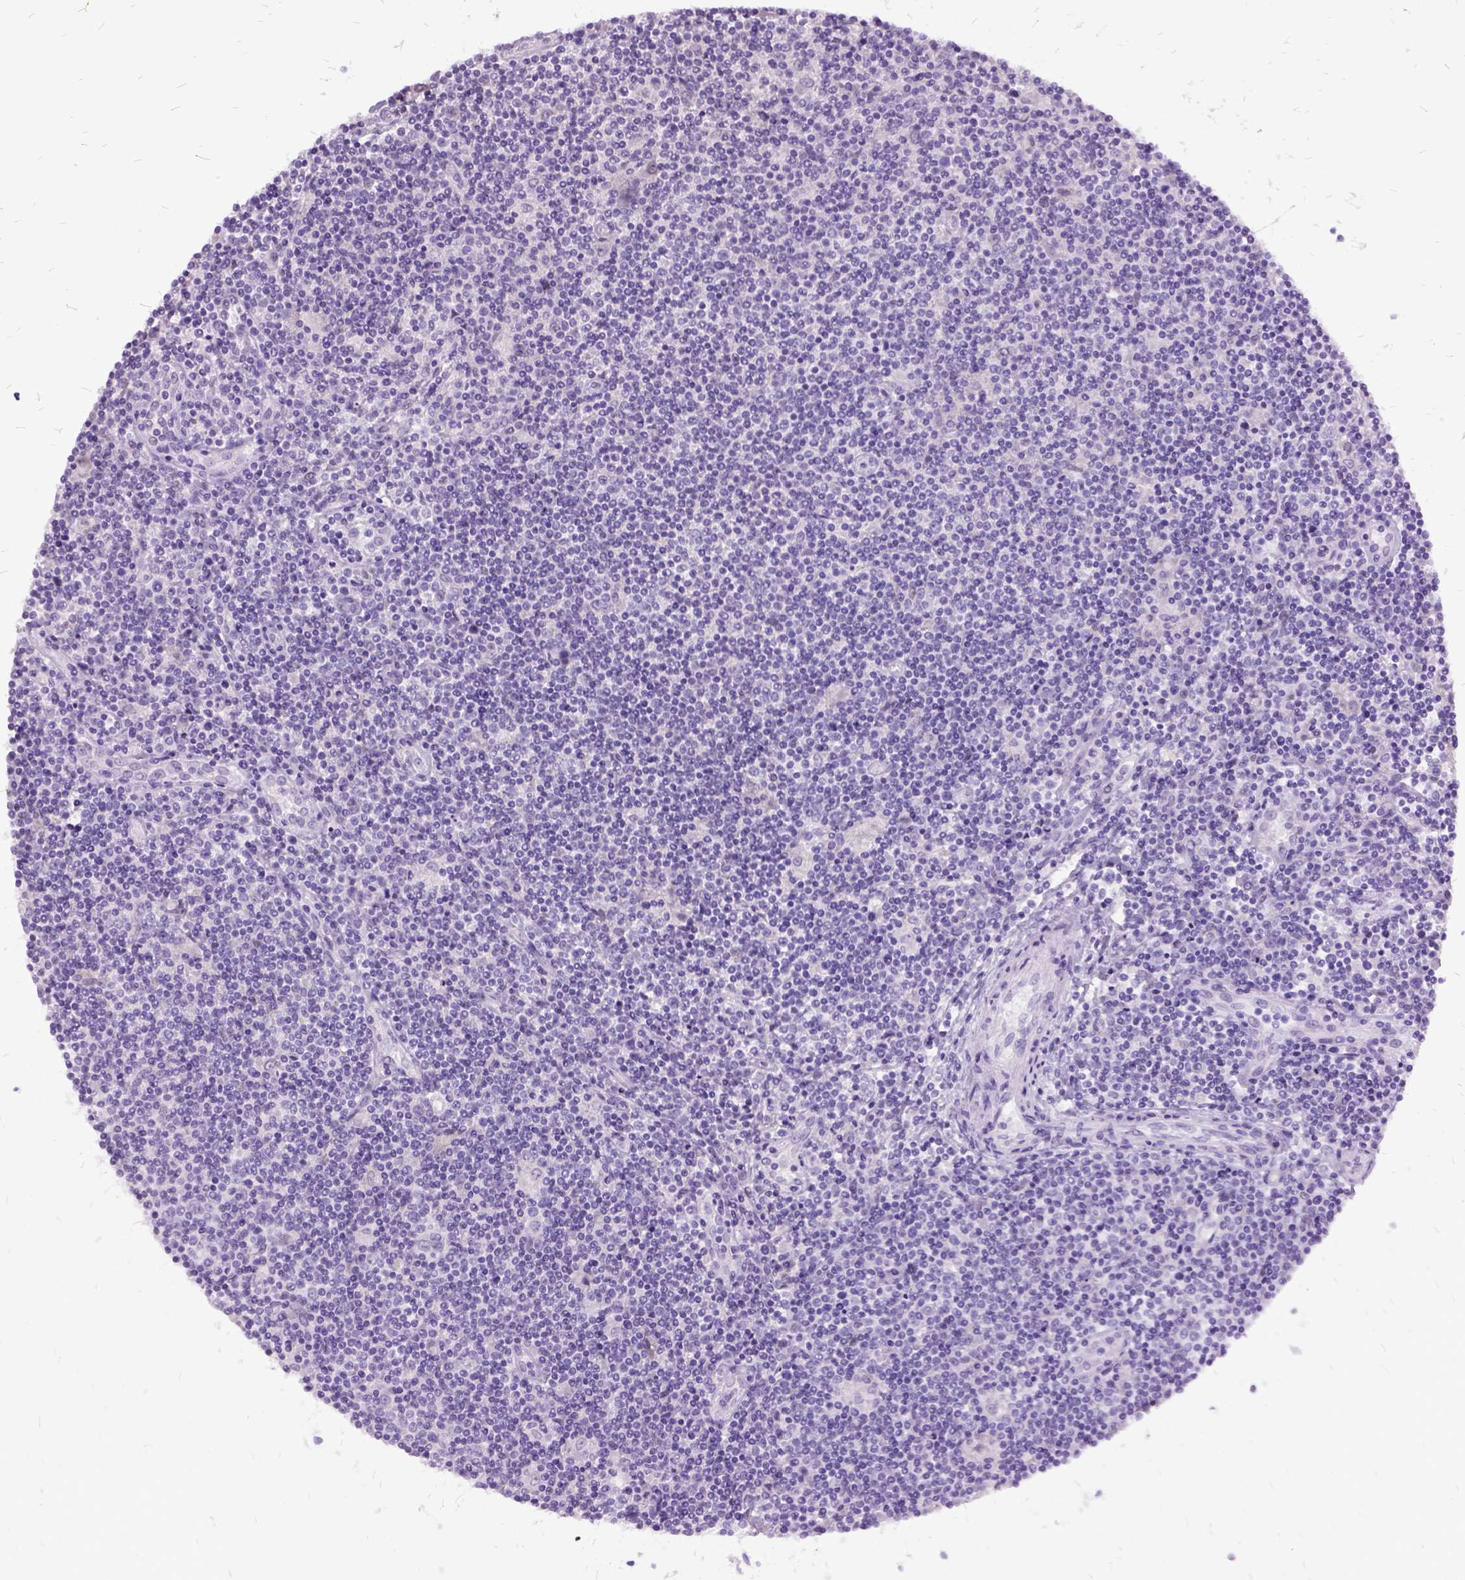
{"staining": {"intensity": "negative", "quantity": "none", "location": "none"}, "tissue": "lymphoma", "cell_type": "Tumor cells", "image_type": "cancer", "snomed": [{"axis": "morphology", "description": "Hodgkin's disease, NOS"}, {"axis": "topography", "description": "Lymph node"}], "caption": "Immunohistochemistry (IHC) of lymphoma shows no staining in tumor cells. Nuclei are stained in blue.", "gene": "MME", "patient": {"sex": "male", "age": 40}}